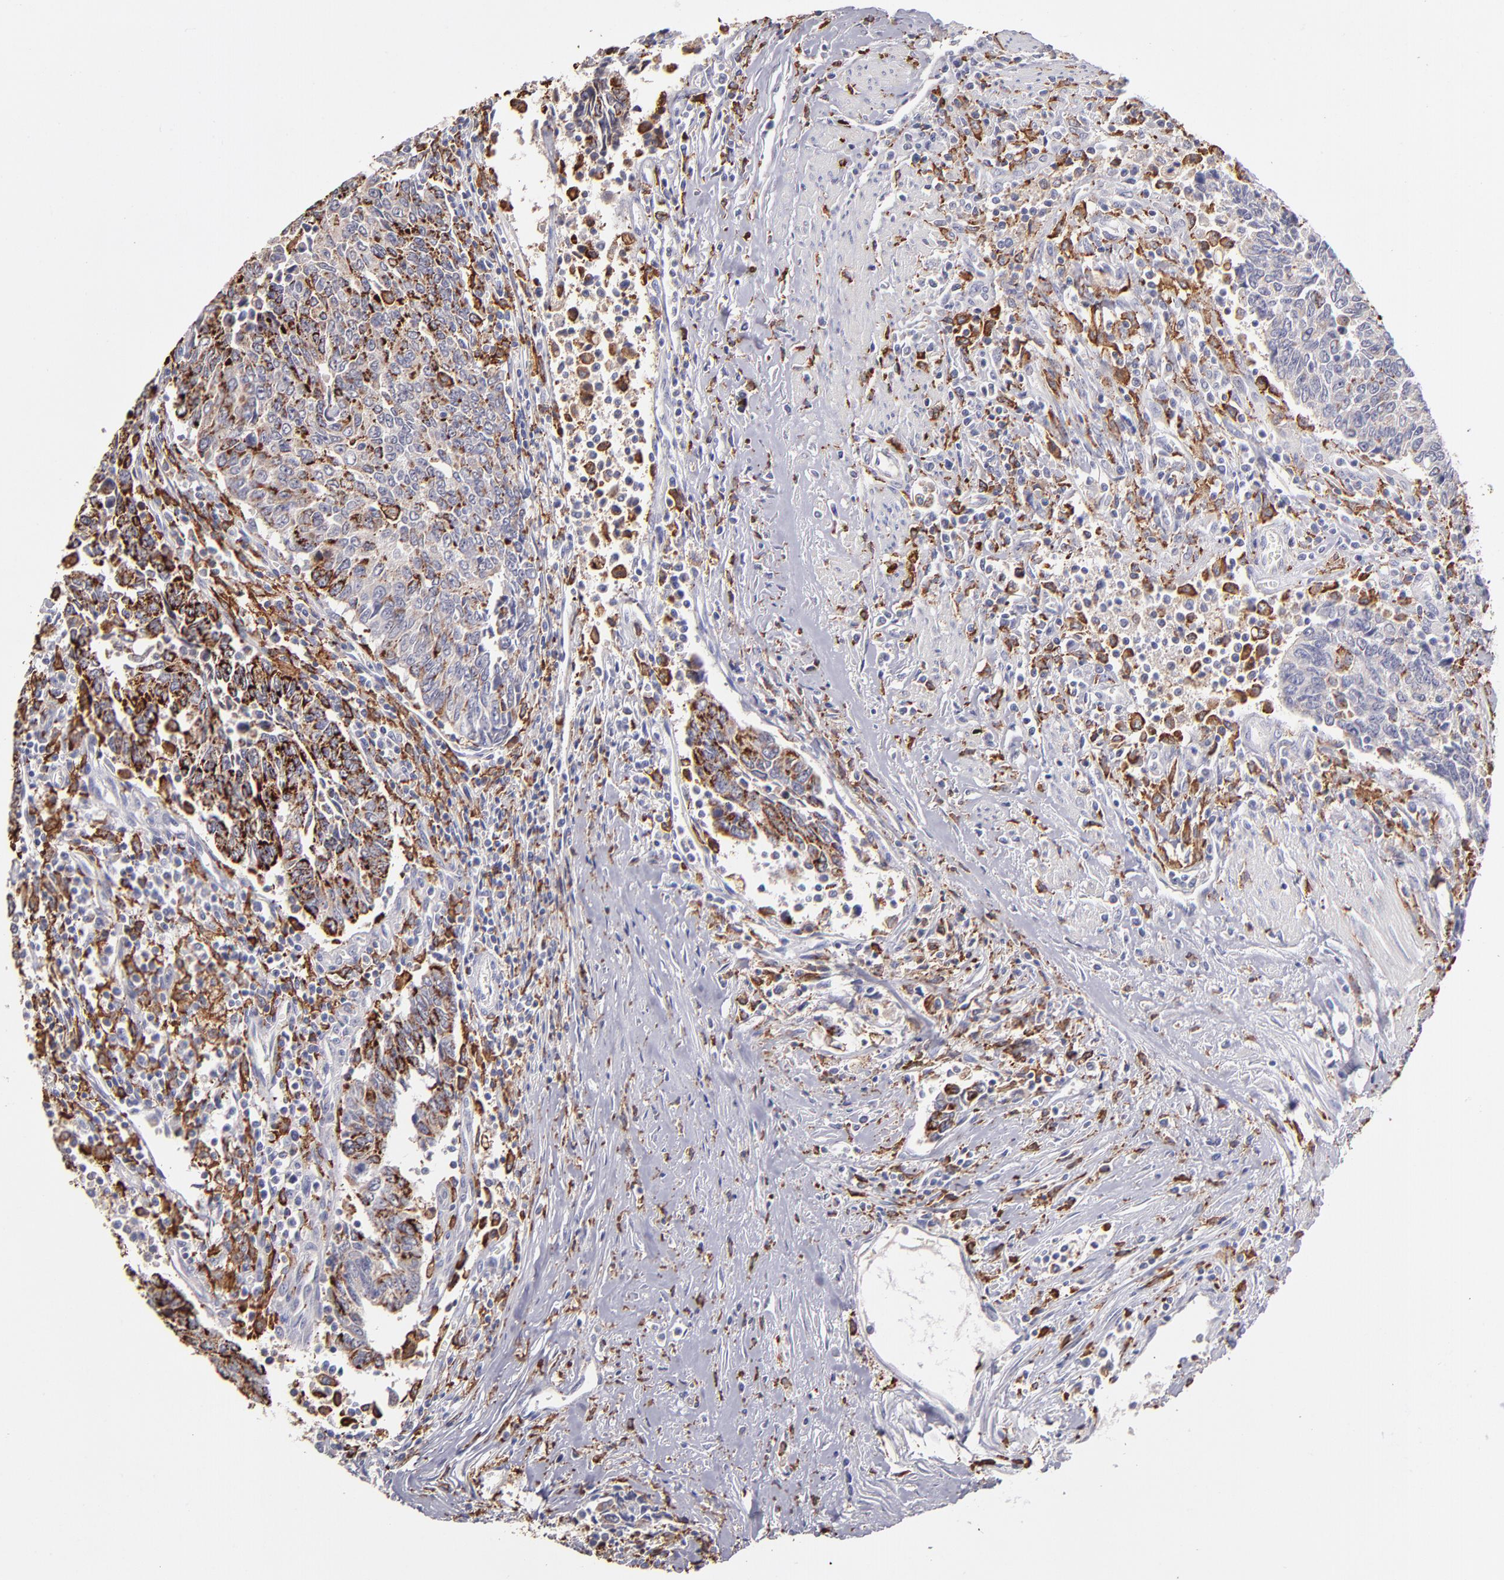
{"staining": {"intensity": "strong", "quantity": ">75%", "location": "cytoplasmic/membranous"}, "tissue": "urothelial cancer", "cell_type": "Tumor cells", "image_type": "cancer", "snomed": [{"axis": "morphology", "description": "Urothelial carcinoma, High grade"}, {"axis": "topography", "description": "Urinary bladder"}], "caption": "A histopathology image of urothelial carcinoma (high-grade) stained for a protein exhibits strong cytoplasmic/membranous brown staining in tumor cells.", "gene": "GLDC", "patient": {"sex": "male", "age": 86}}